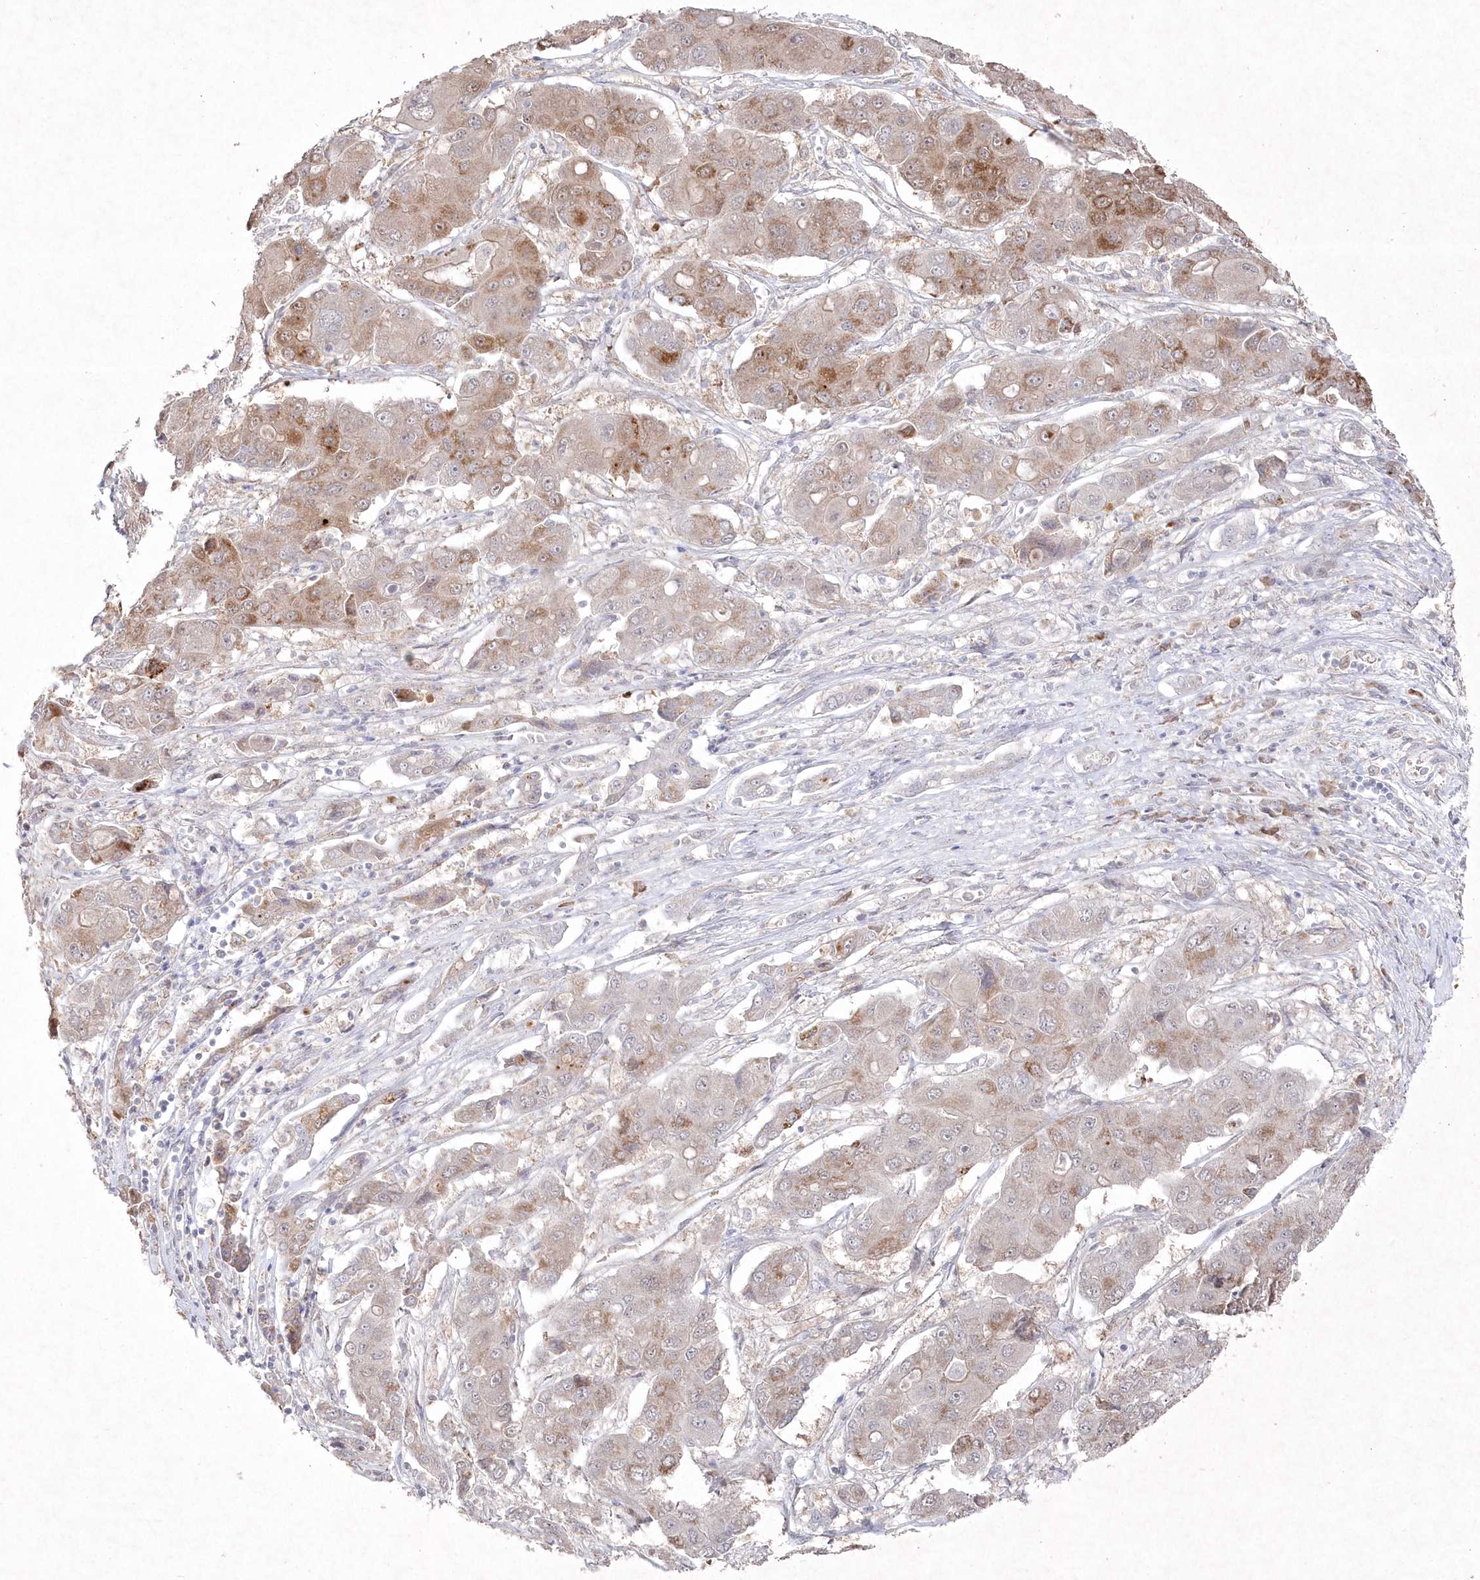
{"staining": {"intensity": "moderate", "quantity": "<25%", "location": "cytoplasmic/membranous"}, "tissue": "liver cancer", "cell_type": "Tumor cells", "image_type": "cancer", "snomed": [{"axis": "morphology", "description": "Cholangiocarcinoma"}, {"axis": "topography", "description": "Liver"}], "caption": "Protein expression analysis of liver cancer exhibits moderate cytoplasmic/membranous expression in about <25% of tumor cells. (Stains: DAB in brown, nuclei in blue, Microscopy: brightfield microscopy at high magnification).", "gene": "TGFBRAP1", "patient": {"sex": "male", "age": 67}}